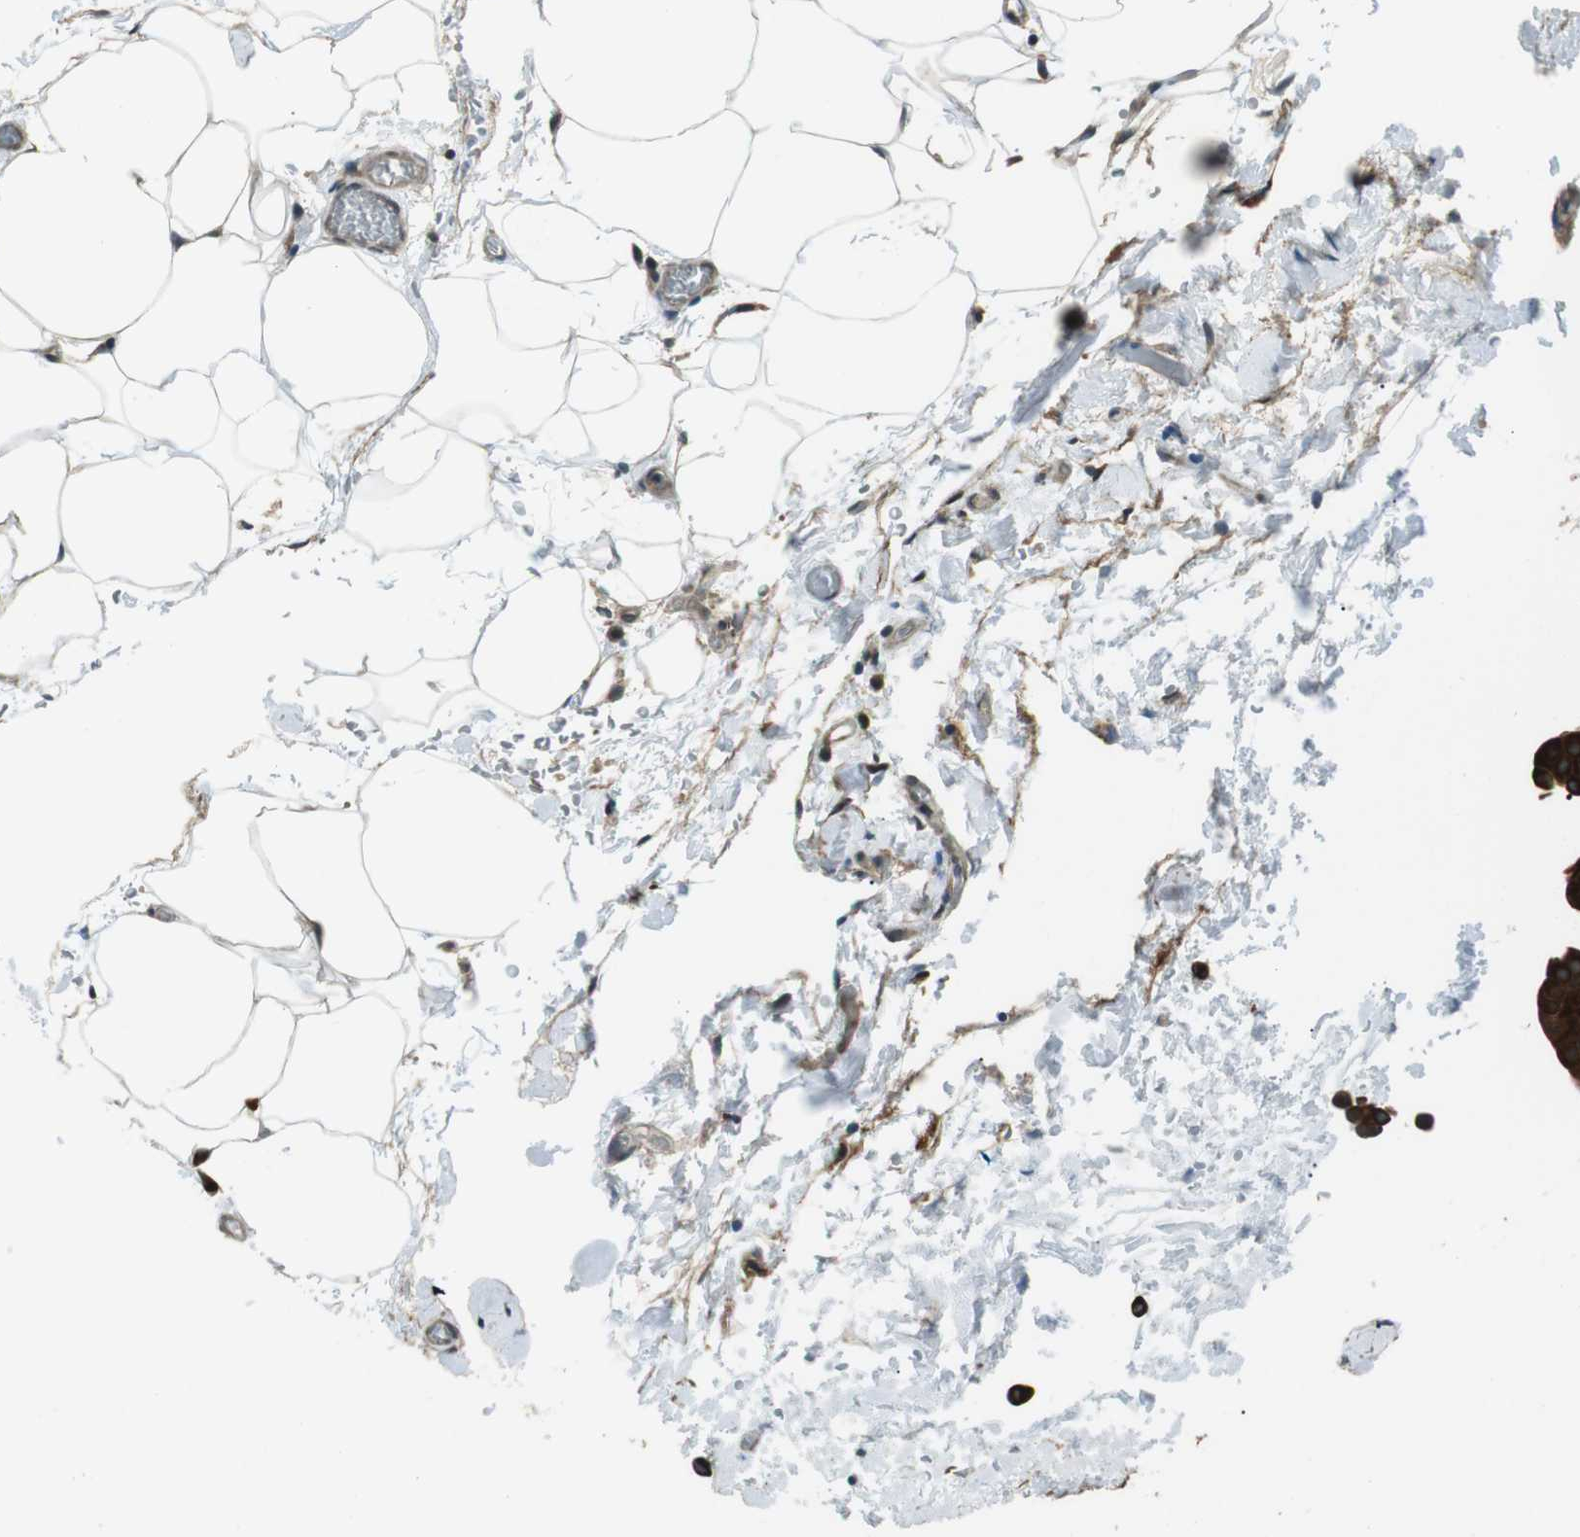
{"staining": {"intensity": "strong", "quantity": ">75%", "location": "cytoplasmic/membranous"}, "tissue": "urothelial cancer", "cell_type": "Tumor cells", "image_type": "cancer", "snomed": [{"axis": "morphology", "description": "Urothelial carcinoma, Low grade"}, {"axis": "topography", "description": "Urinary bladder"}], "caption": "High-power microscopy captured an IHC micrograph of urothelial carcinoma (low-grade), revealing strong cytoplasmic/membranous positivity in approximately >75% of tumor cells. (brown staining indicates protein expression, while blue staining denotes nuclei).", "gene": "TMEM74", "patient": {"sex": "female", "age": 60}}